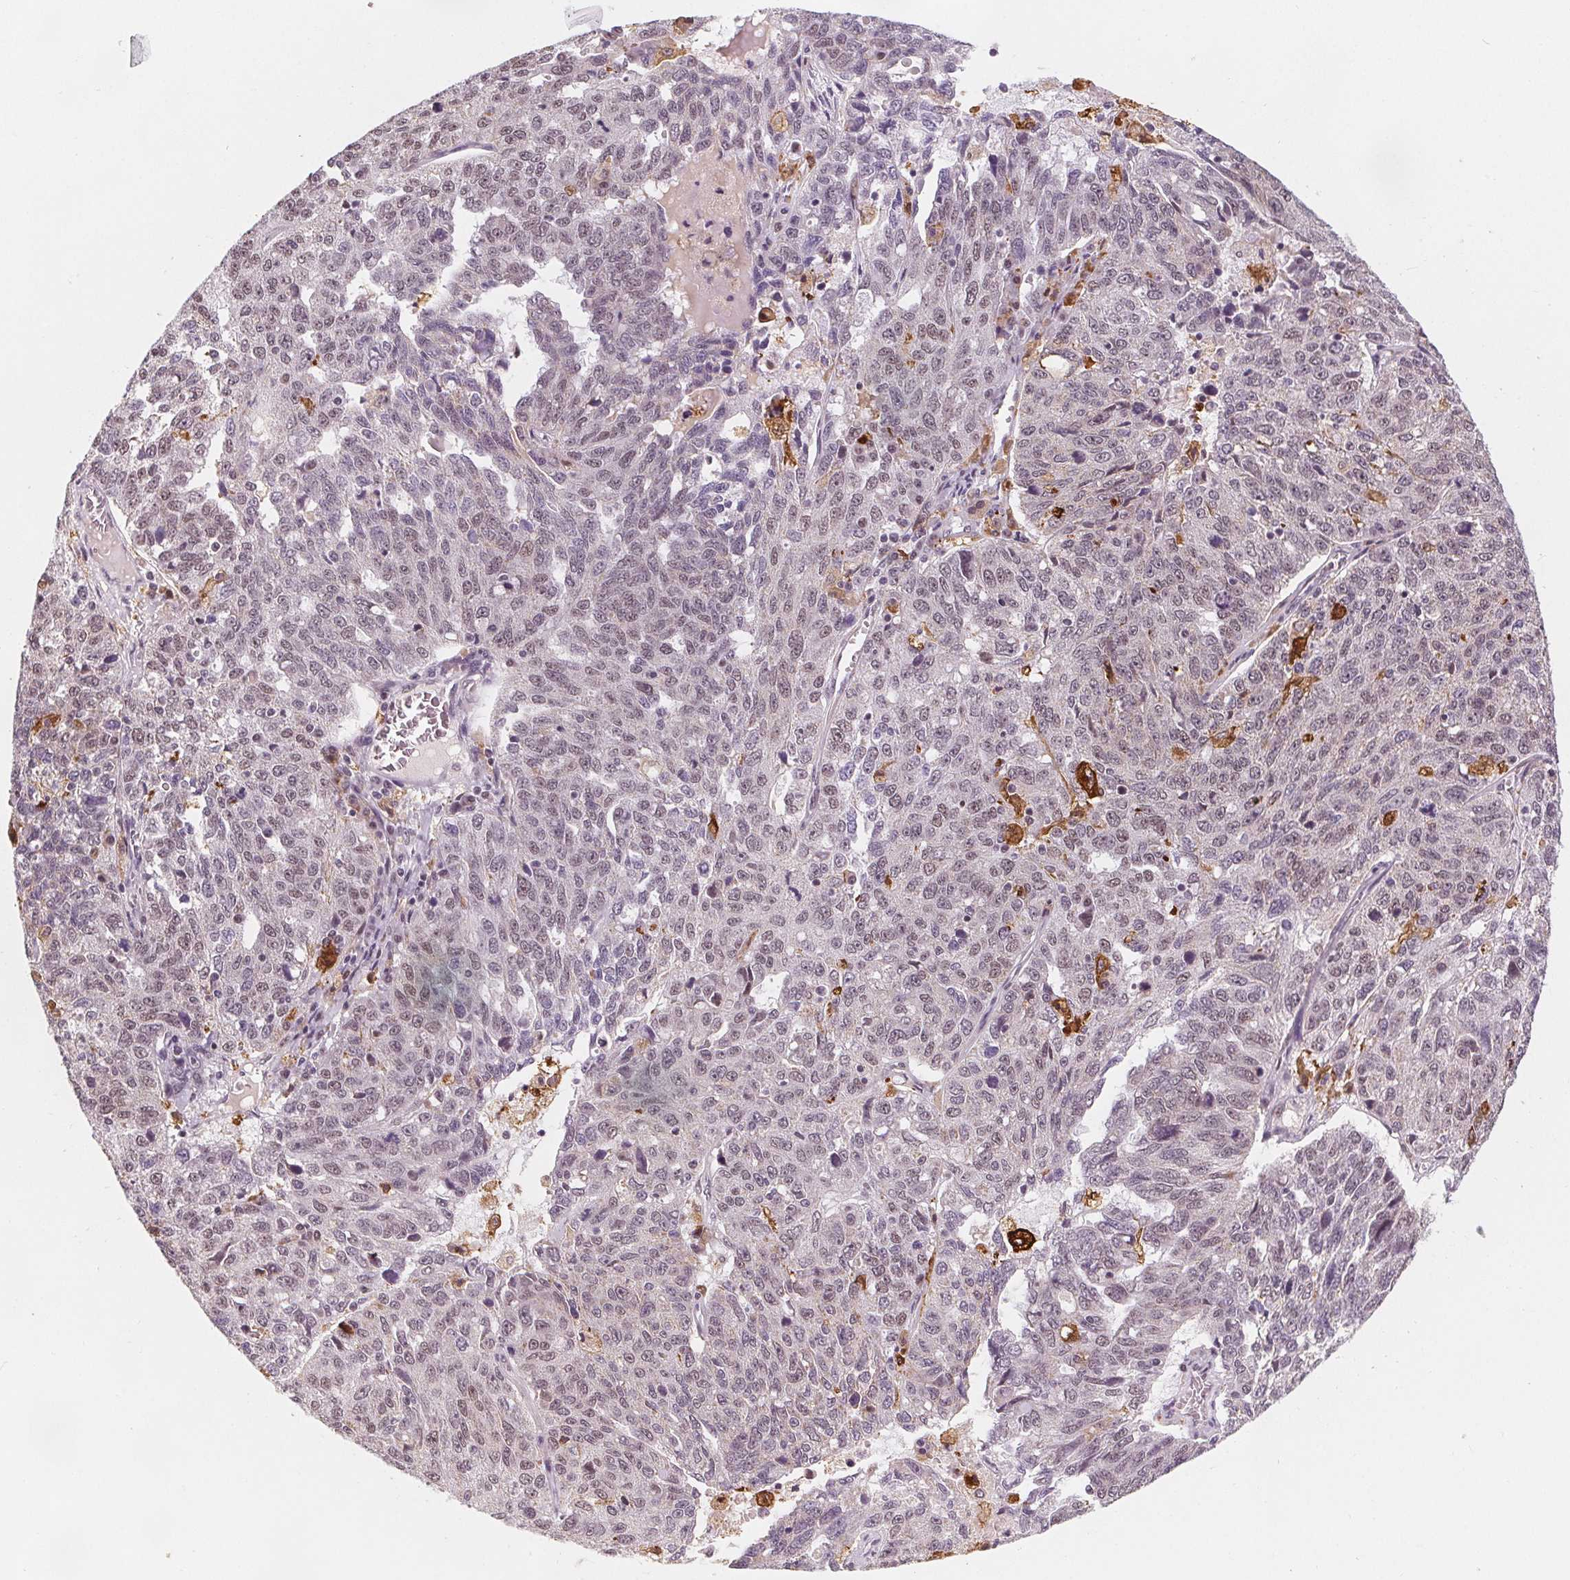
{"staining": {"intensity": "moderate", "quantity": "<25%", "location": "nuclear"}, "tissue": "ovarian cancer", "cell_type": "Tumor cells", "image_type": "cancer", "snomed": [{"axis": "morphology", "description": "Cystadenocarcinoma, serous, NOS"}, {"axis": "topography", "description": "Ovary"}], "caption": "The histopathology image displays staining of serous cystadenocarcinoma (ovarian), revealing moderate nuclear protein positivity (brown color) within tumor cells.", "gene": "DPM2", "patient": {"sex": "female", "age": 71}}